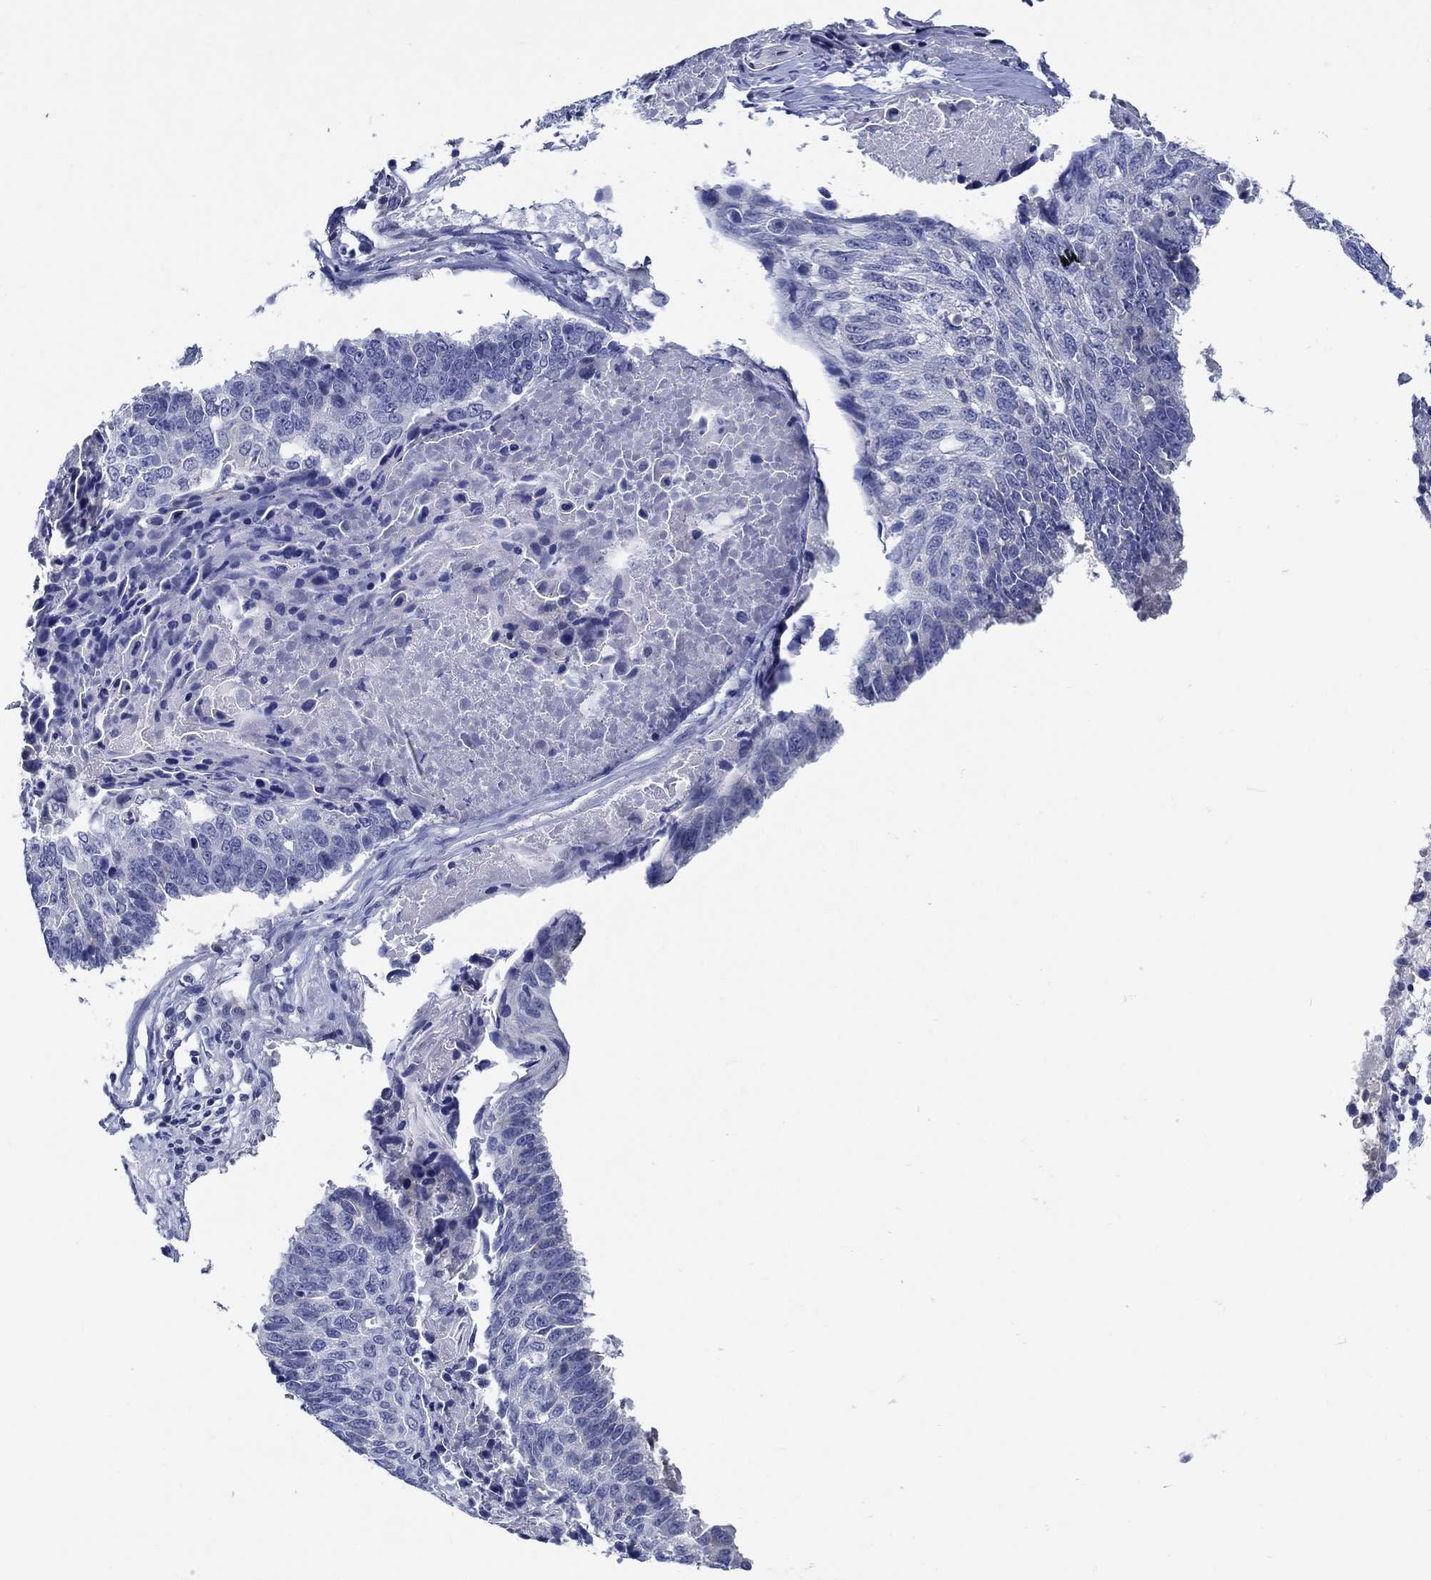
{"staining": {"intensity": "negative", "quantity": "none", "location": "none"}, "tissue": "lung cancer", "cell_type": "Tumor cells", "image_type": "cancer", "snomed": [{"axis": "morphology", "description": "Squamous cell carcinoma, NOS"}, {"axis": "topography", "description": "Lung"}], "caption": "Histopathology image shows no significant protein positivity in tumor cells of squamous cell carcinoma (lung).", "gene": "MC2R", "patient": {"sex": "male", "age": 73}}